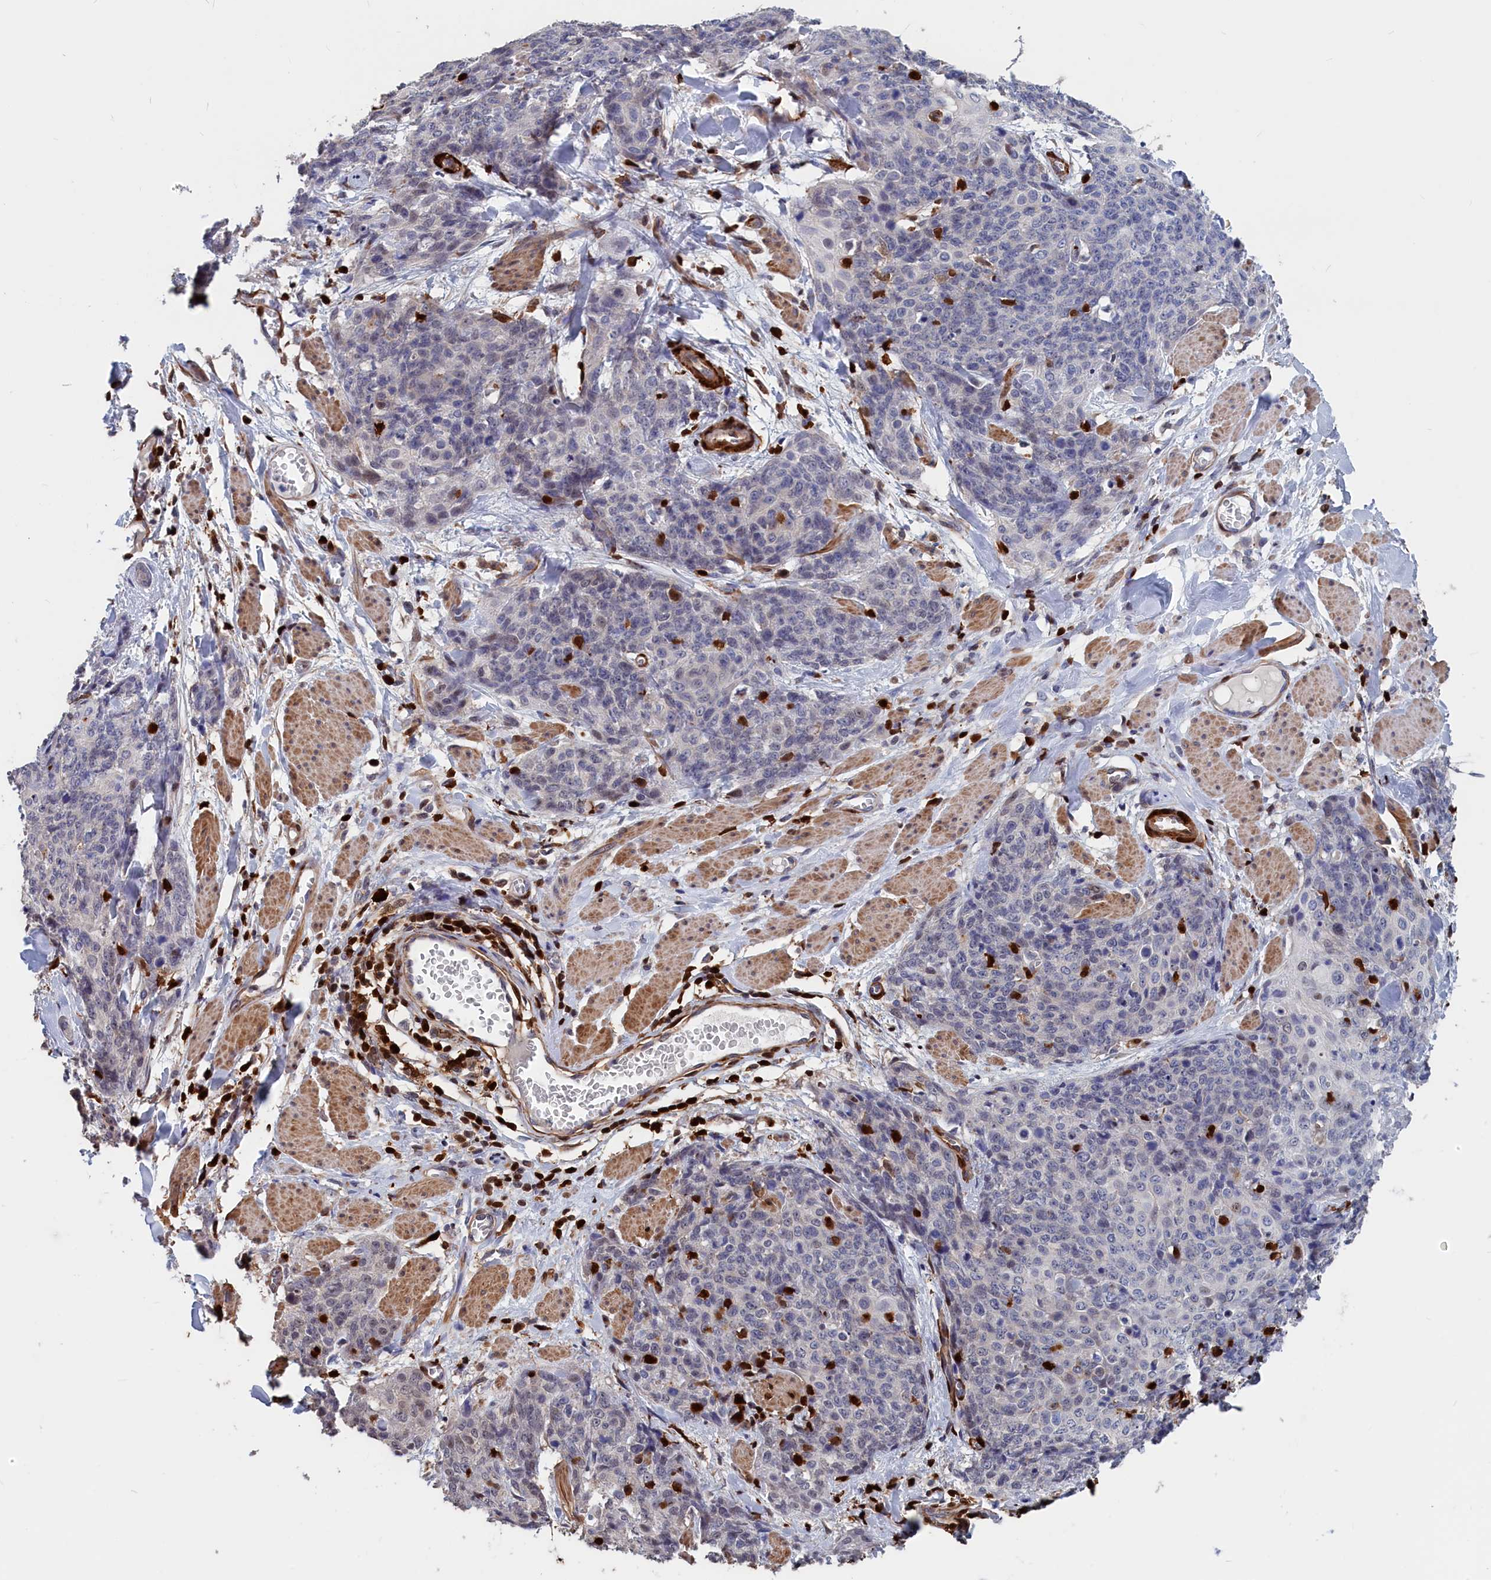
{"staining": {"intensity": "moderate", "quantity": "<25%", "location": "nuclear"}, "tissue": "skin cancer", "cell_type": "Tumor cells", "image_type": "cancer", "snomed": [{"axis": "morphology", "description": "Squamous cell carcinoma, NOS"}, {"axis": "topography", "description": "Skin"}, {"axis": "topography", "description": "Vulva"}], "caption": "Skin cancer (squamous cell carcinoma) was stained to show a protein in brown. There is low levels of moderate nuclear expression in approximately <25% of tumor cells. (IHC, brightfield microscopy, high magnification).", "gene": "CRIP1", "patient": {"sex": "female", "age": 85}}